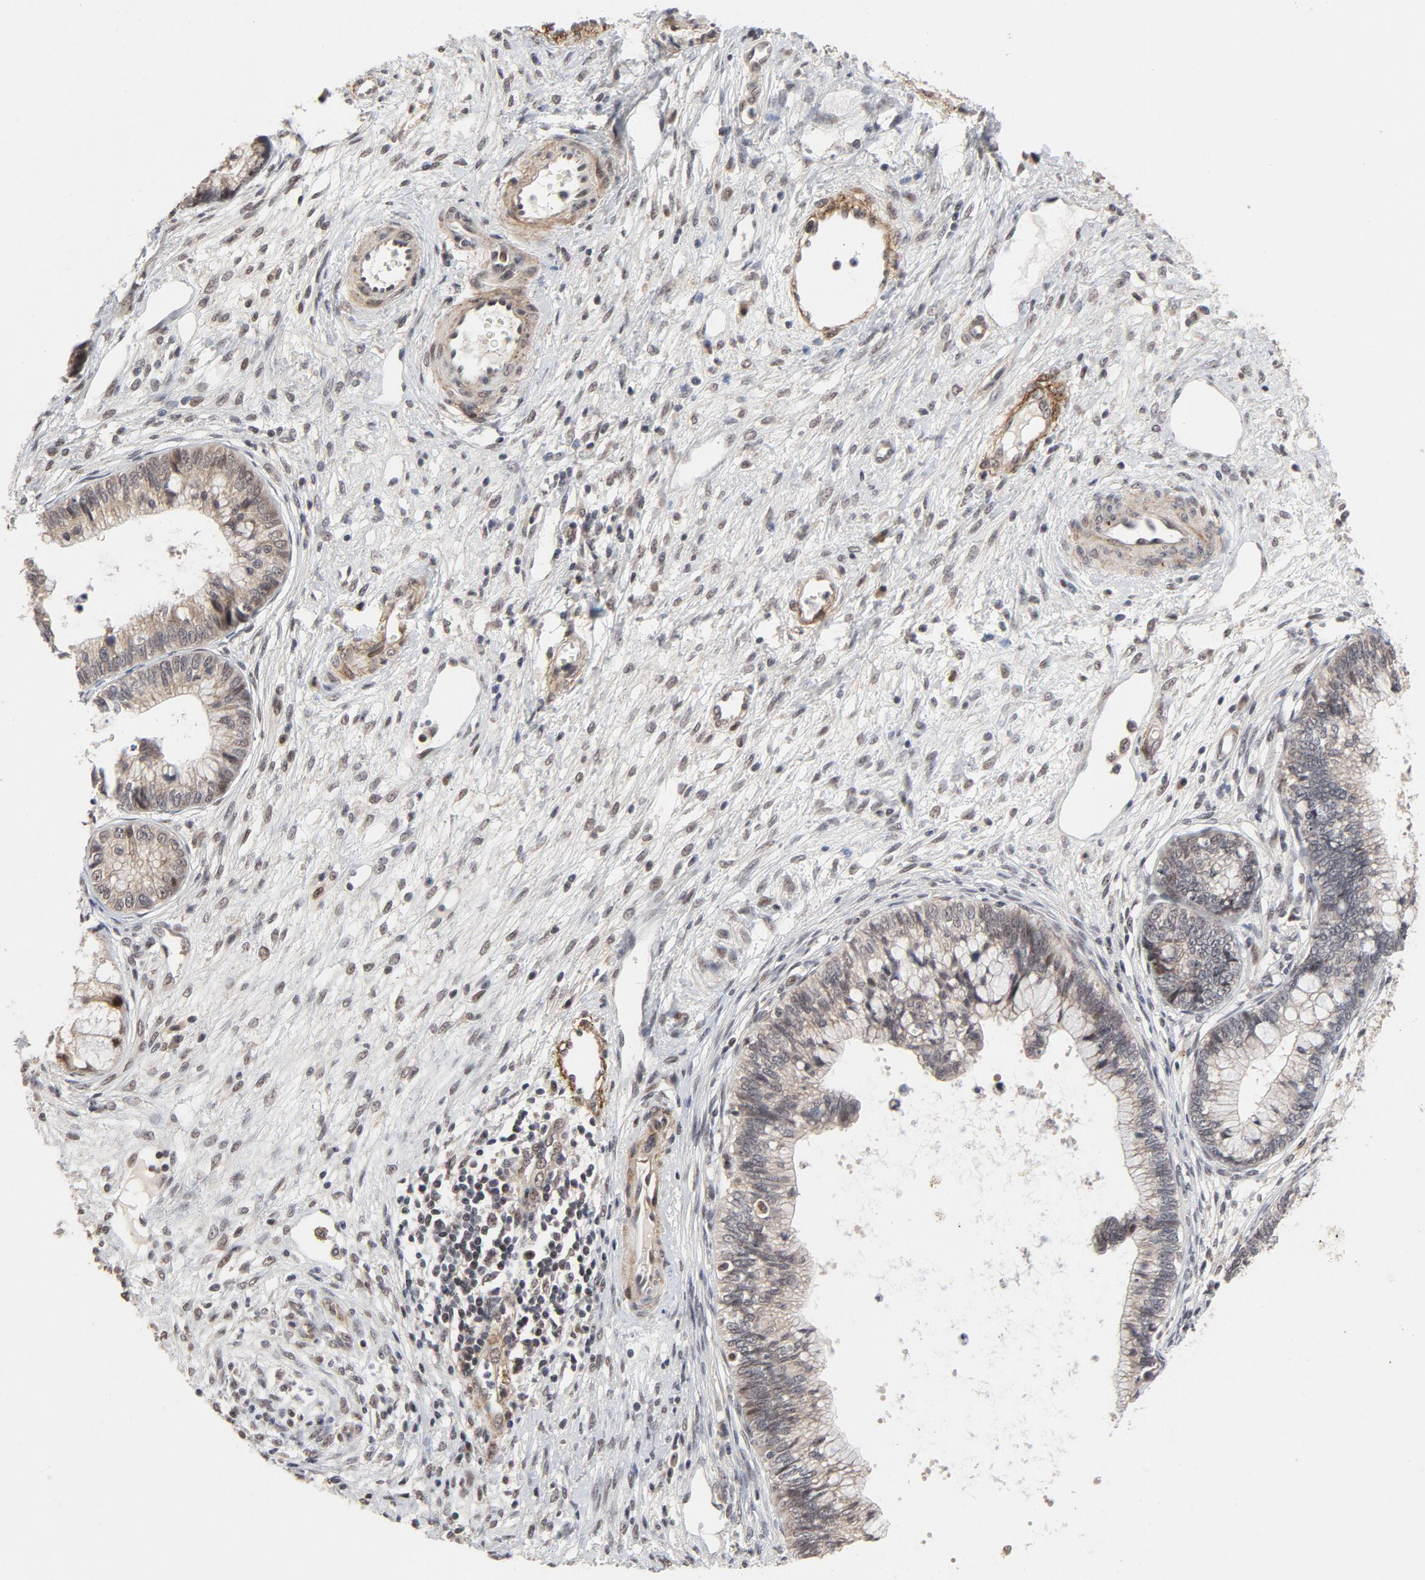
{"staining": {"intensity": "weak", "quantity": ">75%", "location": "cytoplasmic/membranous,nuclear"}, "tissue": "cervical cancer", "cell_type": "Tumor cells", "image_type": "cancer", "snomed": [{"axis": "morphology", "description": "Adenocarcinoma, NOS"}, {"axis": "topography", "description": "Cervix"}], "caption": "A high-resolution image shows immunohistochemistry staining of cervical cancer (adenocarcinoma), which exhibits weak cytoplasmic/membranous and nuclear positivity in about >75% of tumor cells. Nuclei are stained in blue.", "gene": "ZKSCAN8", "patient": {"sex": "female", "age": 44}}